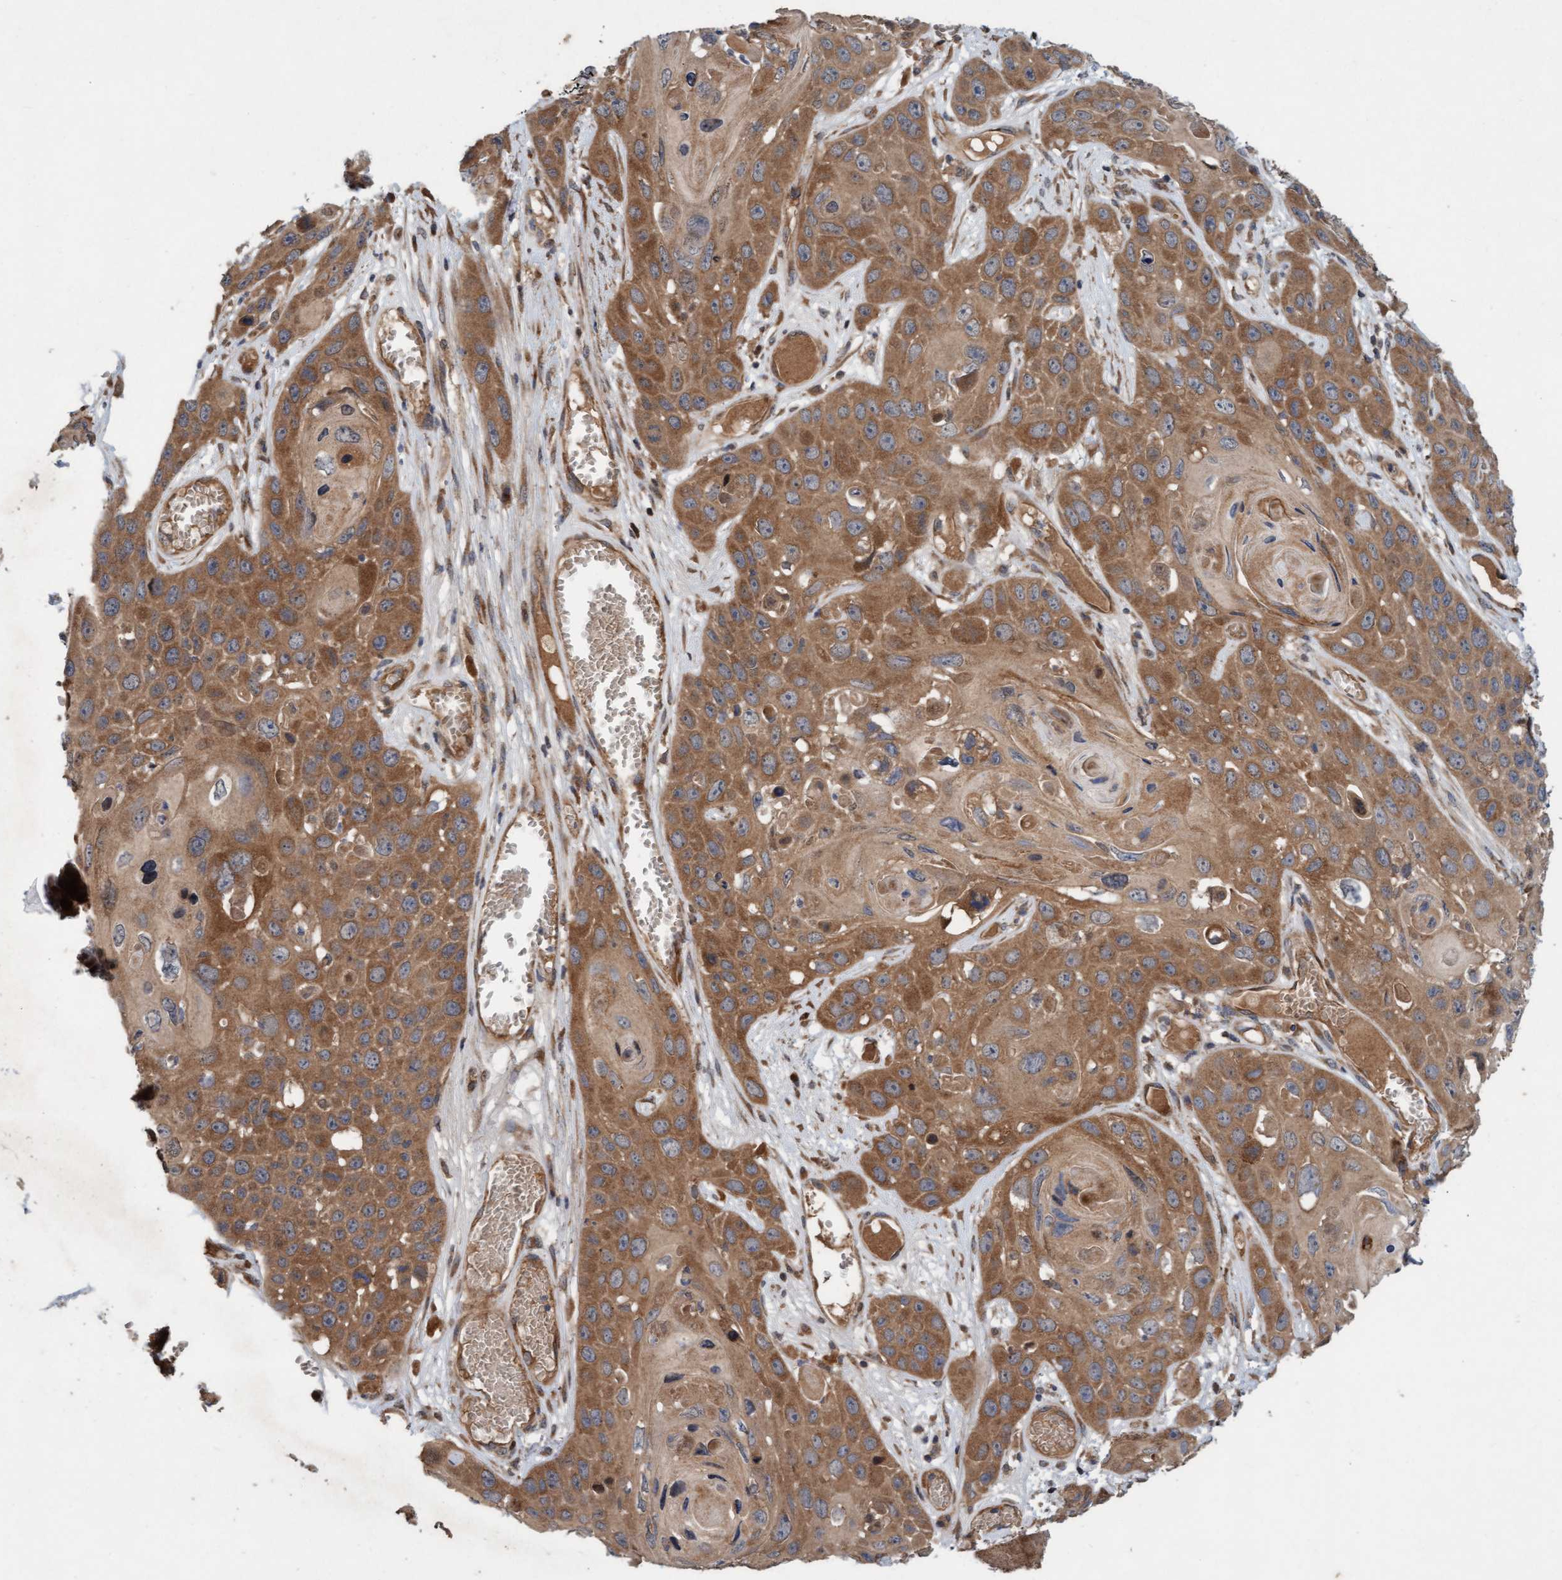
{"staining": {"intensity": "moderate", "quantity": ">75%", "location": "cytoplasmic/membranous"}, "tissue": "skin cancer", "cell_type": "Tumor cells", "image_type": "cancer", "snomed": [{"axis": "morphology", "description": "Squamous cell carcinoma, NOS"}, {"axis": "topography", "description": "Skin"}], "caption": "Protein expression analysis of human skin cancer (squamous cell carcinoma) reveals moderate cytoplasmic/membranous expression in approximately >75% of tumor cells.", "gene": "MLXIP", "patient": {"sex": "male", "age": 55}}